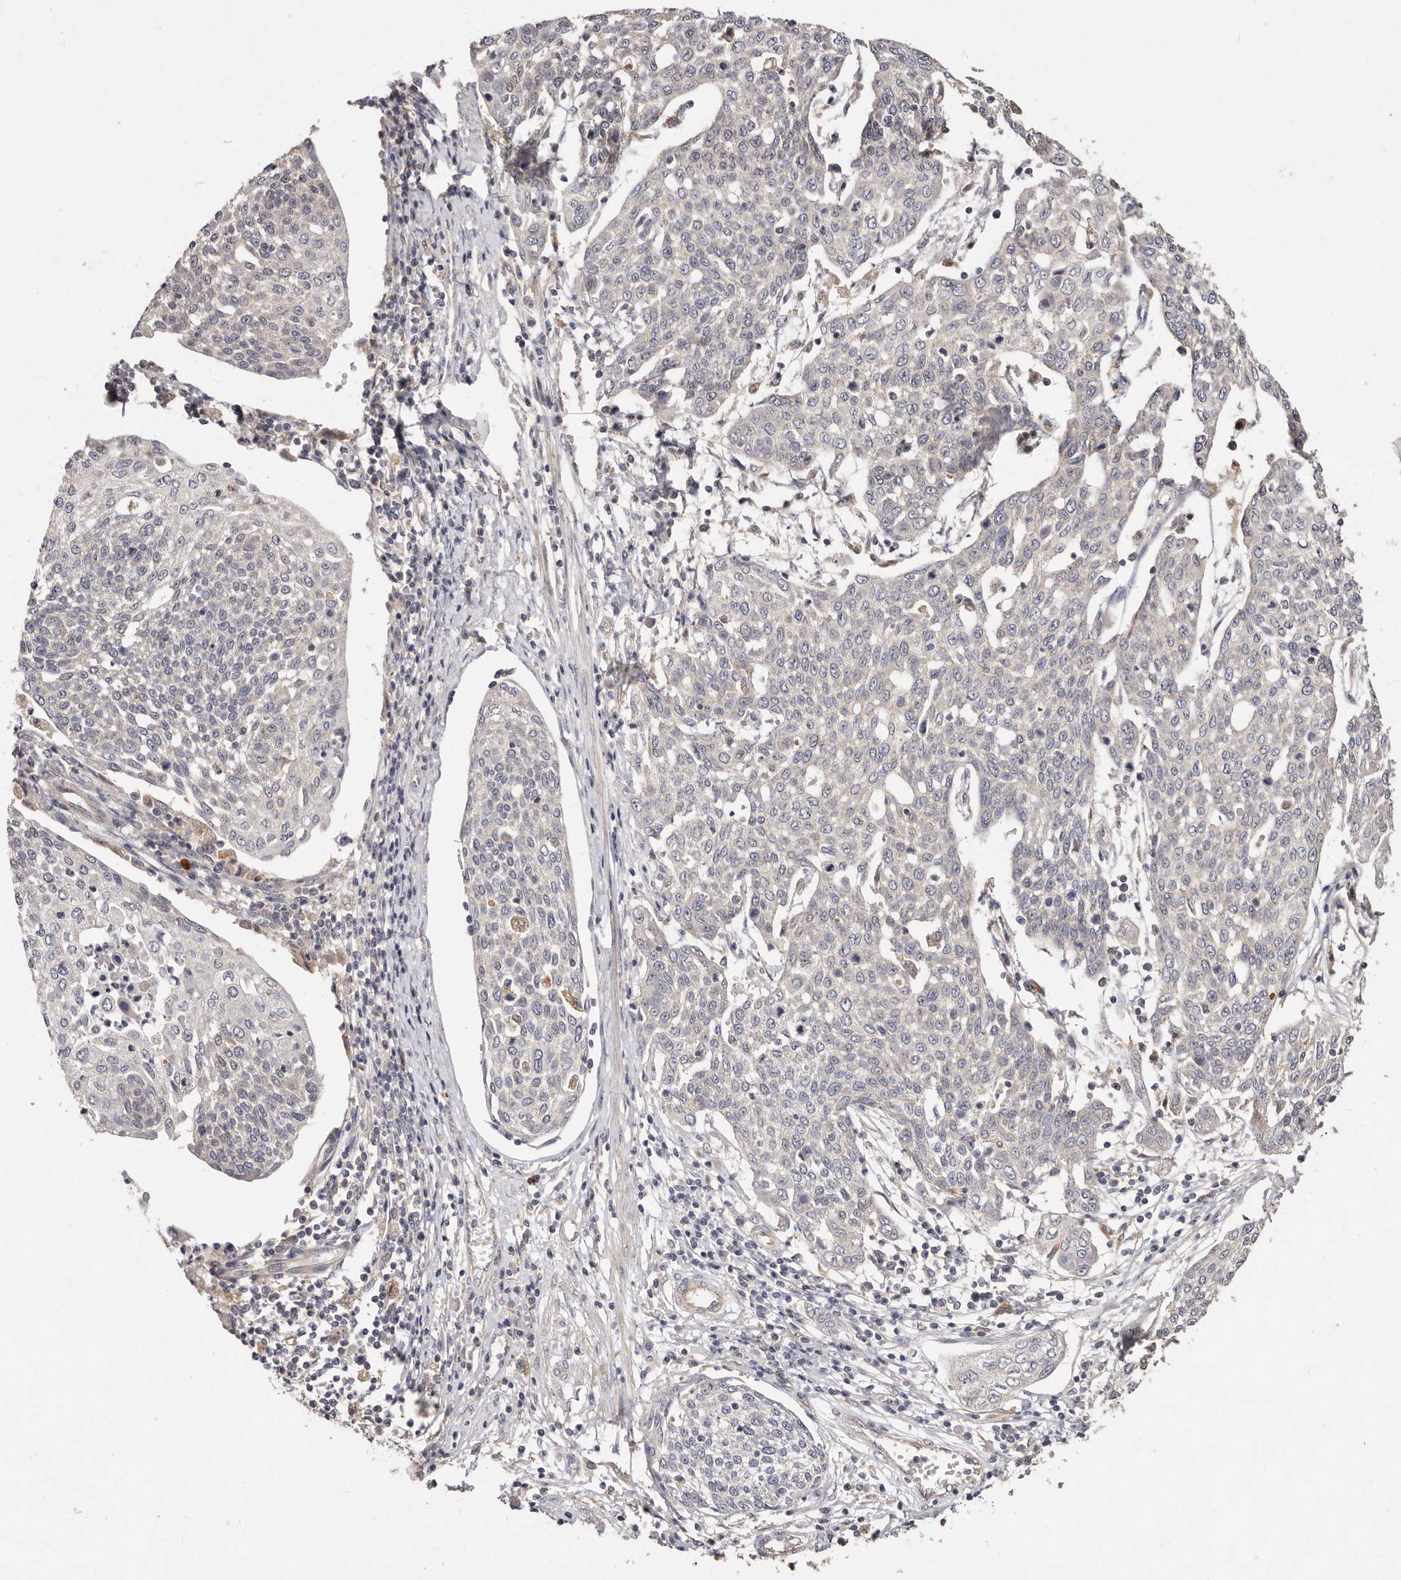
{"staining": {"intensity": "negative", "quantity": "none", "location": "none"}, "tissue": "cervical cancer", "cell_type": "Tumor cells", "image_type": "cancer", "snomed": [{"axis": "morphology", "description": "Squamous cell carcinoma, NOS"}, {"axis": "topography", "description": "Cervix"}], "caption": "There is no significant staining in tumor cells of cervical cancer.", "gene": "THBS3", "patient": {"sex": "female", "age": 34}}